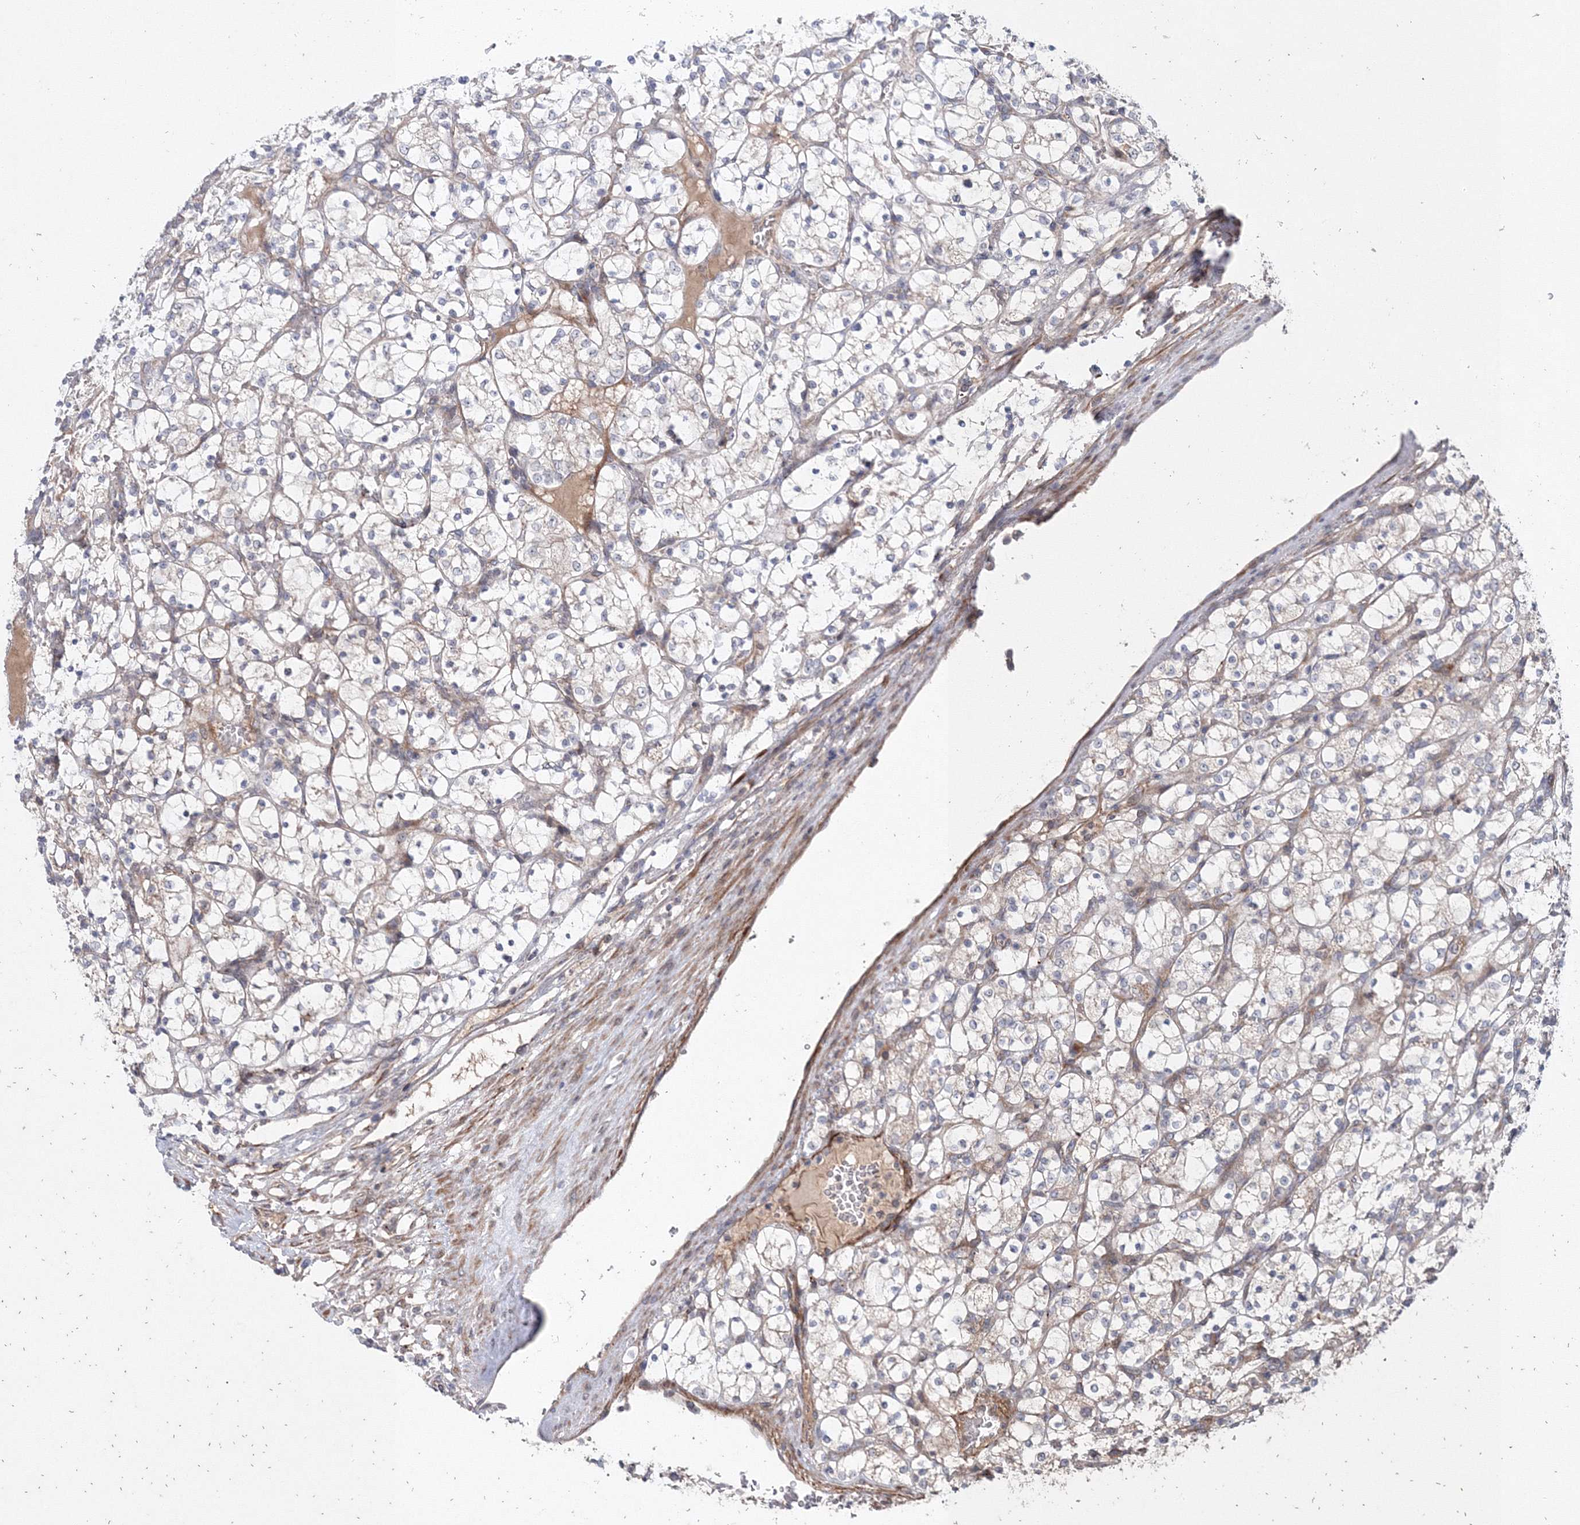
{"staining": {"intensity": "negative", "quantity": "none", "location": "none"}, "tissue": "renal cancer", "cell_type": "Tumor cells", "image_type": "cancer", "snomed": [{"axis": "morphology", "description": "Adenocarcinoma, NOS"}, {"axis": "topography", "description": "Kidney"}], "caption": "This is an immunohistochemistry (IHC) image of adenocarcinoma (renal). There is no expression in tumor cells.", "gene": "NOA1", "patient": {"sex": "female", "age": 69}}